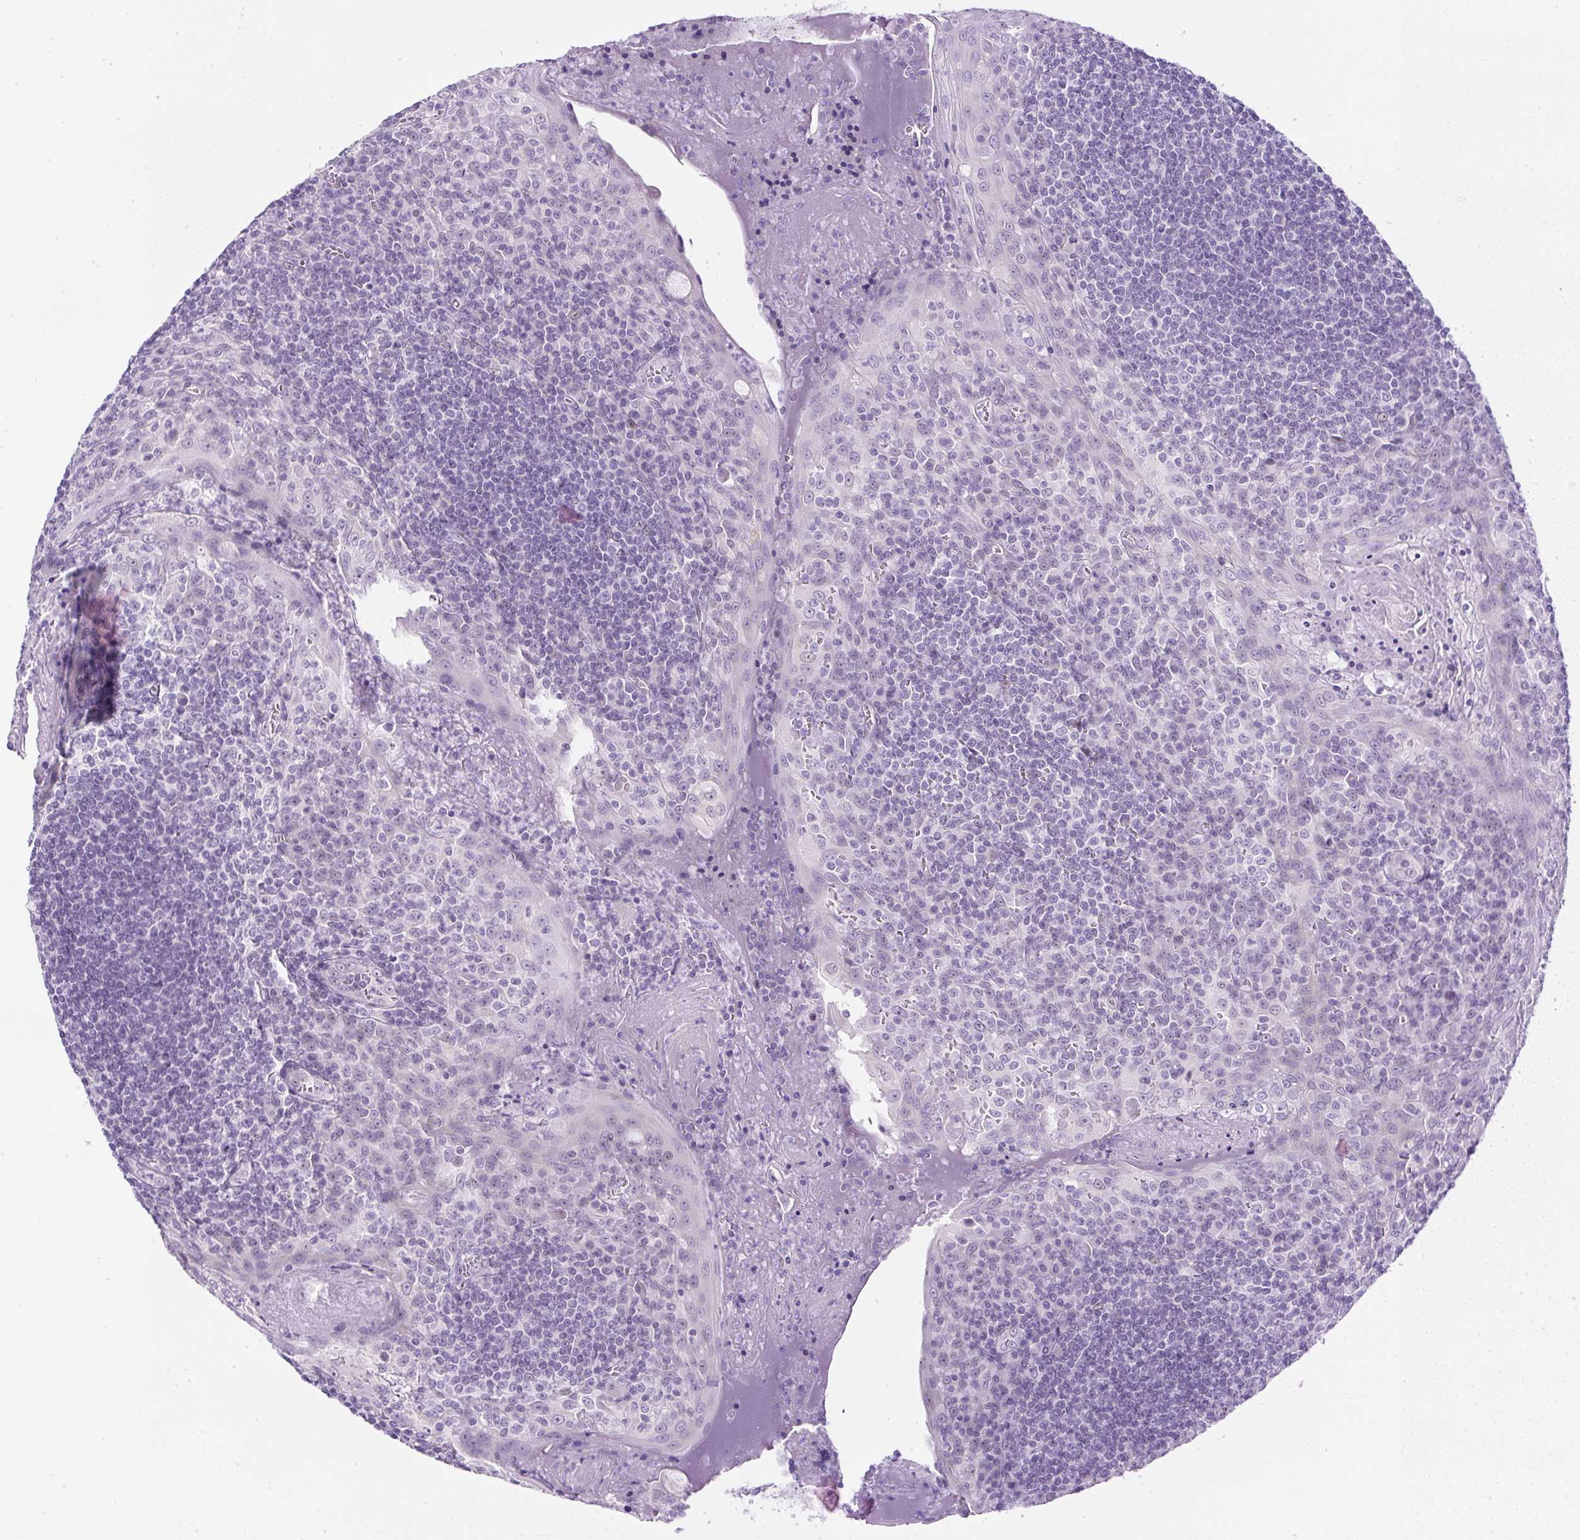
{"staining": {"intensity": "negative", "quantity": "none", "location": "none"}, "tissue": "tonsil", "cell_type": "Germinal center cells", "image_type": "normal", "snomed": [{"axis": "morphology", "description": "Normal tissue, NOS"}, {"axis": "topography", "description": "Tonsil"}], "caption": "A high-resolution histopathology image shows IHC staining of benign tonsil, which shows no significant positivity in germinal center cells.", "gene": "RHBDD2", "patient": {"sex": "male", "age": 27}}